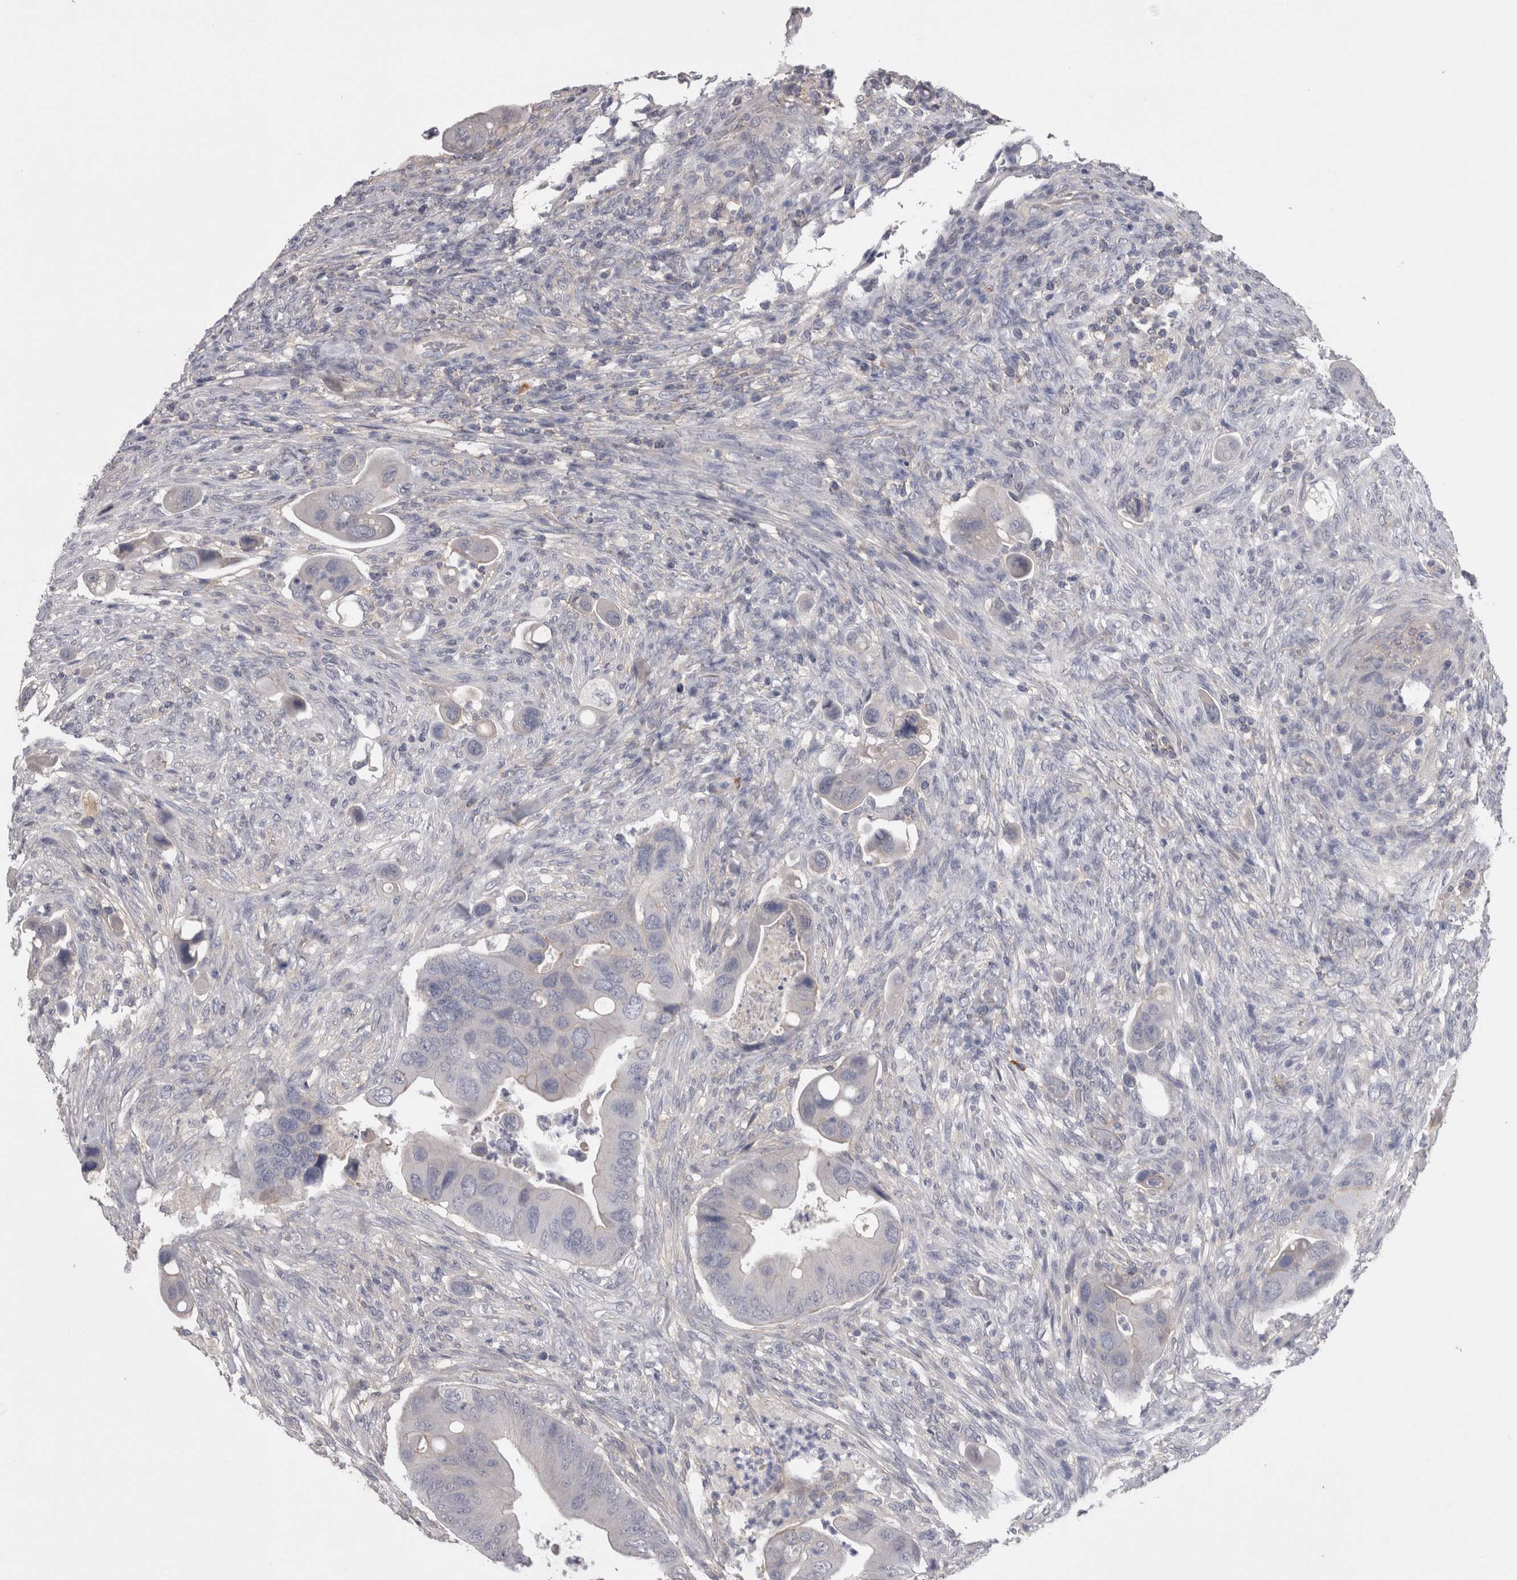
{"staining": {"intensity": "negative", "quantity": "none", "location": "none"}, "tissue": "colorectal cancer", "cell_type": "Tumor cells", "image_type": "cancer", "snomed": [{"axis": "morphology", "description": "Adenocarcinoma, NOS"}, {"axis": "topography", "description": "Rectum"}], "caption": "The micrograph displays no significant expression in tumor cells of colorectal adenocarcinoma. (DAB immunohistochemistry, high magnification).", "gene": "NECTIN2", "patient": {"sex": "female", "age": 57}}